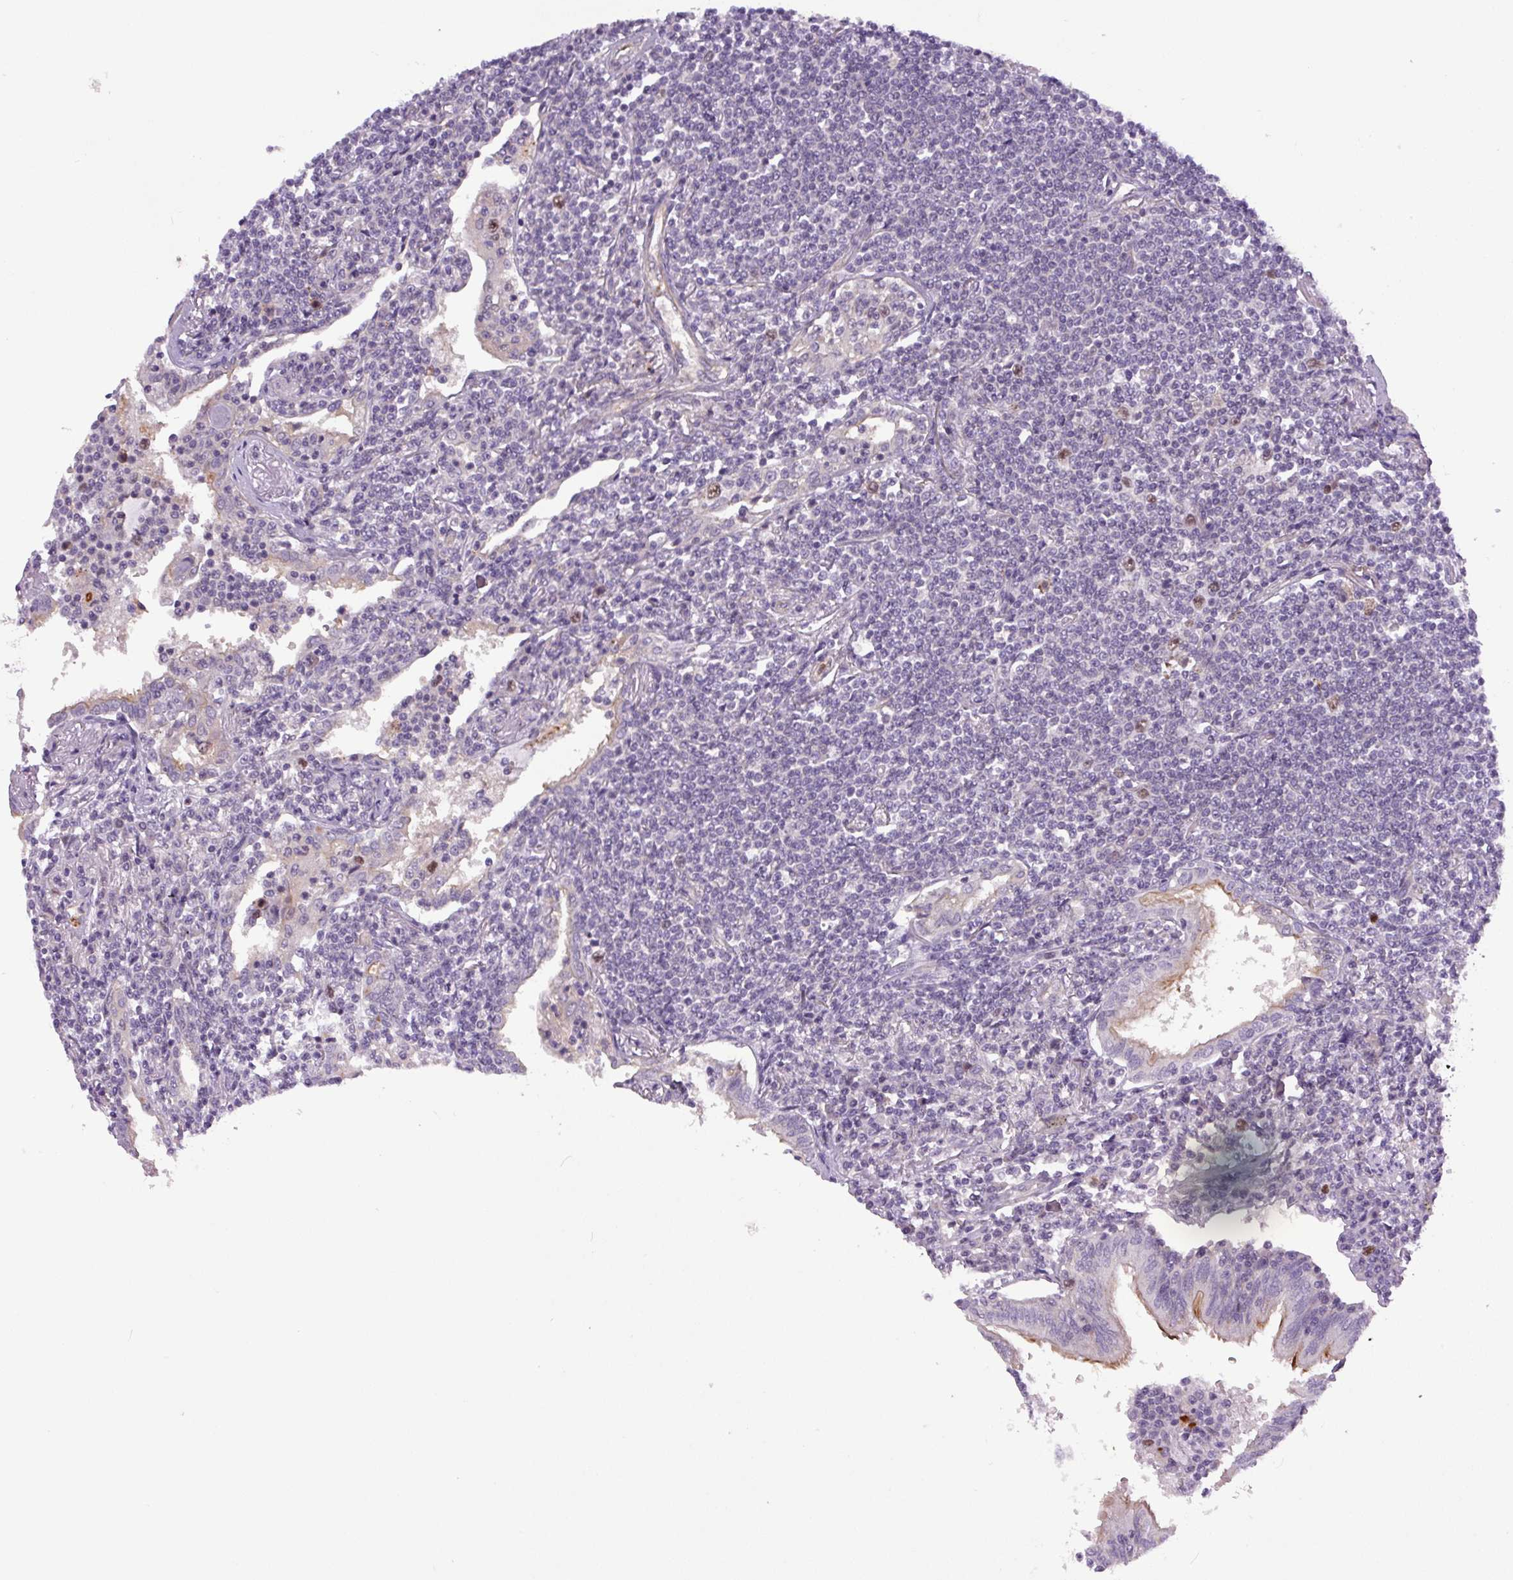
{"staining": {"intensity": "moderate", "quantity": "<25%", "location": "nuclear"}, "tissue": "lymphoma", "cell_type": "Tumor cells", "image_type": "cancer", "snomed": [{"axis": "morphology", "description": "Malignant lymphoma, non-Hodgkin's type, Low grade"}, {"axis": "topography", "description": "Lung"}], "caption": "Protein analysis of low-grade malignant lymphoma, non-Hodgkin's type tissue displays moderate nuclear expression in approximately <25% of tumor cells.", "gene": "KIFC1", "patient": {"sex": "female", "age": 71}}